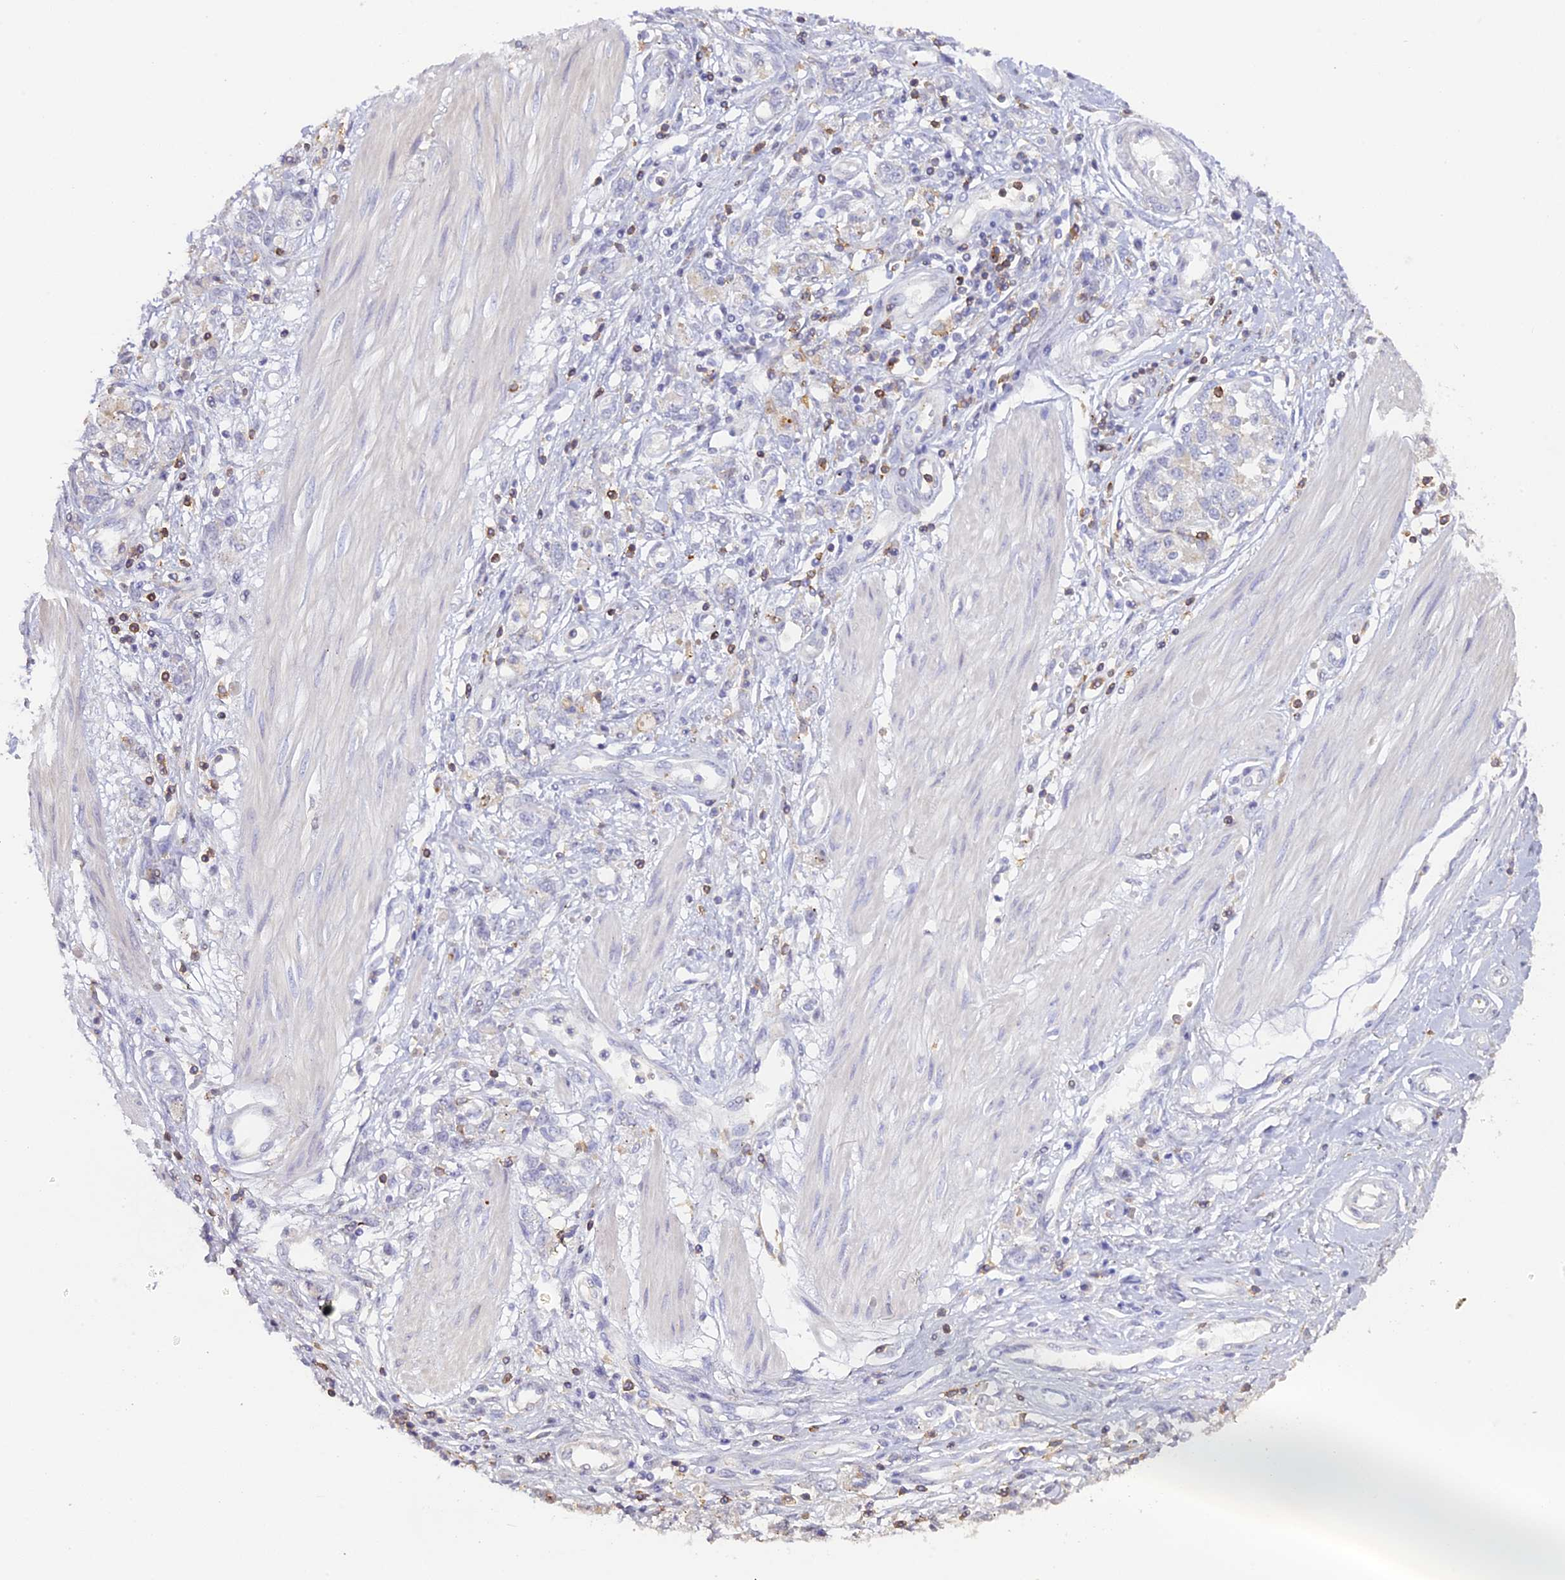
{"staining": {"intensity": "negative", "quantity": "none", "location": "none"}, "tissue": "stomach cancer", "cell_type": "Tumor cells", "image_type": "cancer", "snomed": [{"axis": "morphology", "description": "Adenocarcinoma, NOS"}, {"axis": "topography", "description": "Stomach"}], "caption": "Immunohistochemical staining of stomach adenocarcinoma displays no significant expression in tumor cells. (DAB (3,3'-diaminobenzidine) immunohistochemistry (IHC) with hematoxylin counter stain).", "gene": "FYB1", "patient": {"sex": "female", "age": 76}}